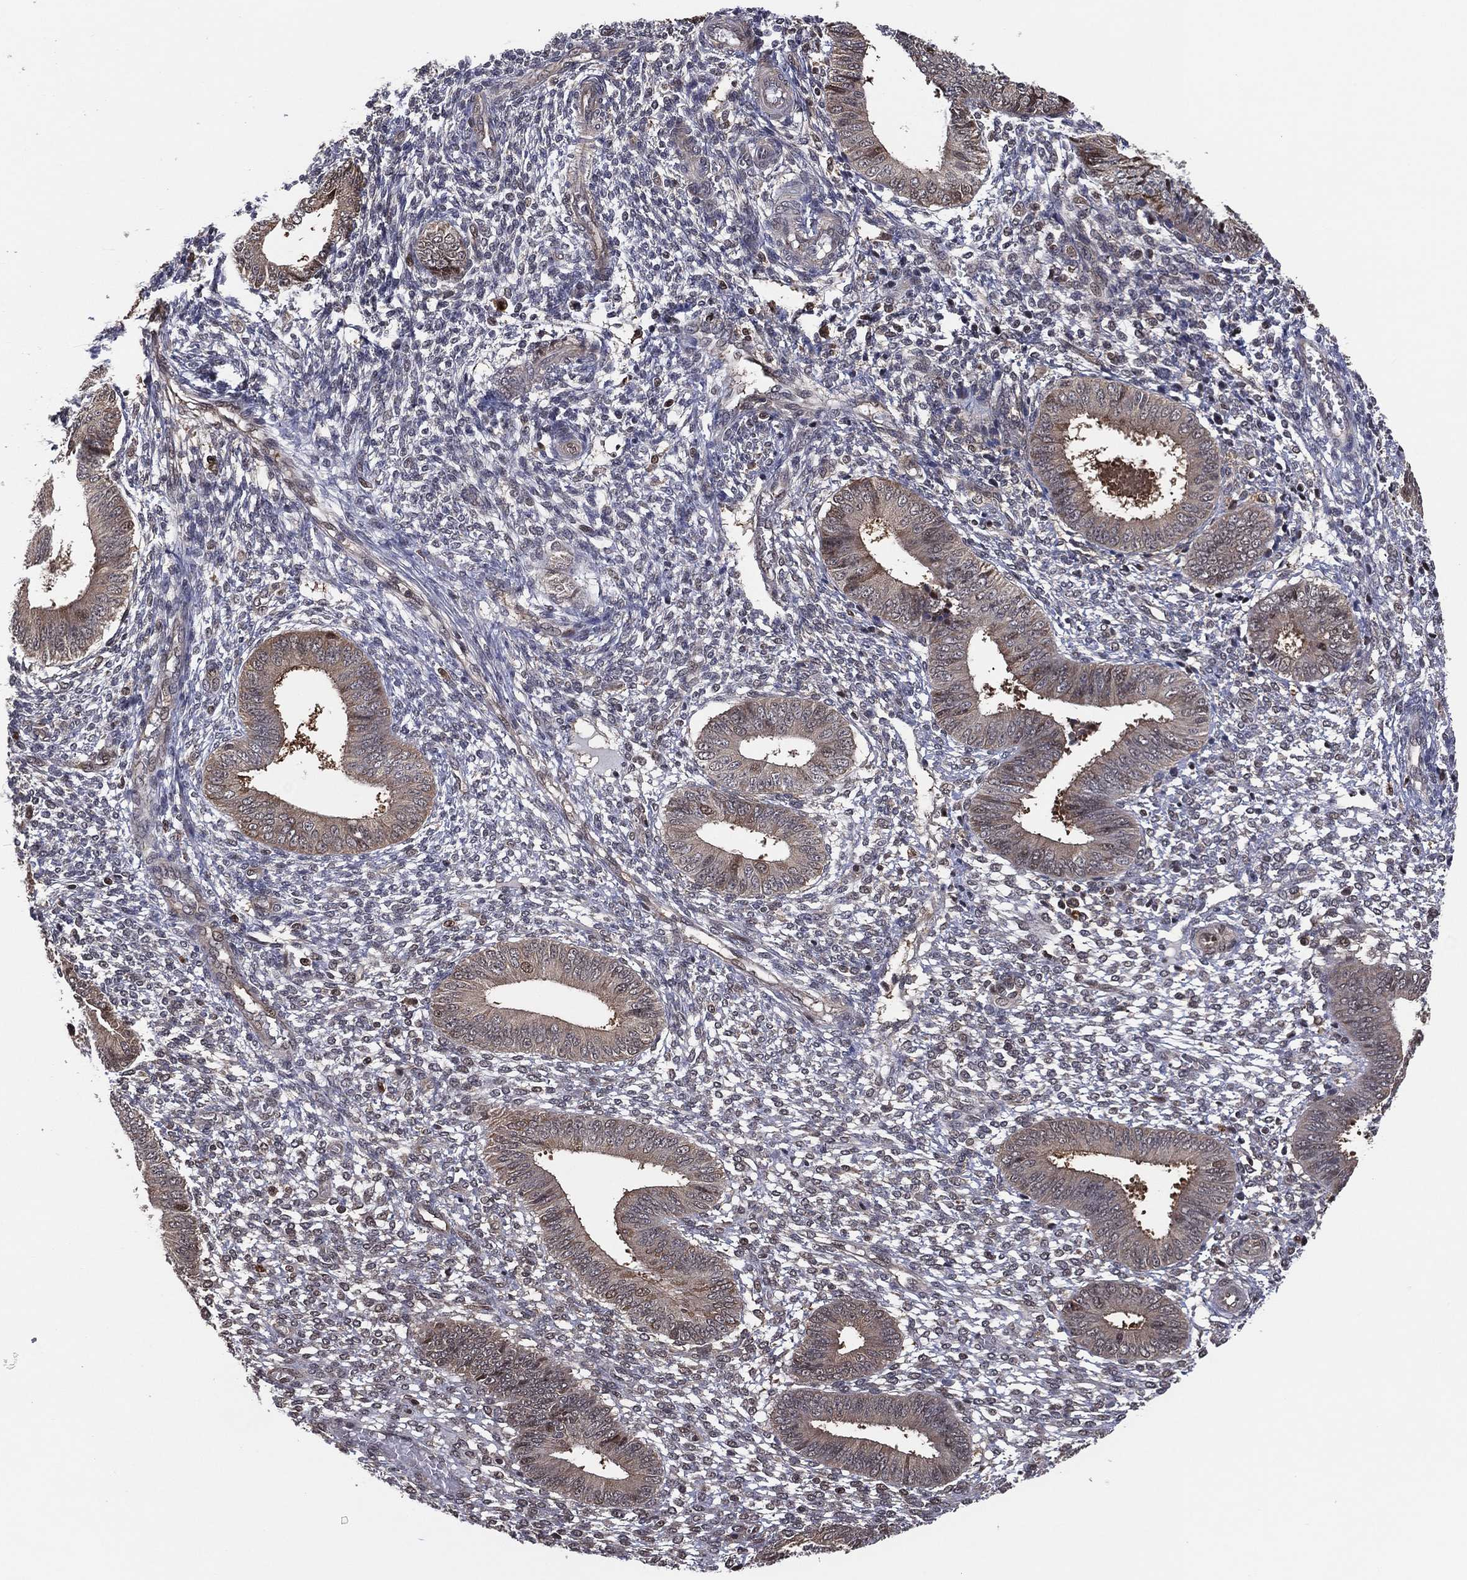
{"staining": {"intensity": "negative", "quantity": "none", "location": "none"}, "tissue": "endometrium", "cell_type": "Cells in endometrial stroma", "image_type": "normal", "snomed": [{"axis": "morphology", "description": "Normal tissue, NOS"}, {"axis": "topography", "description": "Endometrium"}], "caption": "An IHC histopathology image of unremarkable endometrium is shown. There is no staining in cells in endometrial stroma of endometrium.", "gene": "ICOSLG", "patient": {"sex": "female", "age": 42}}